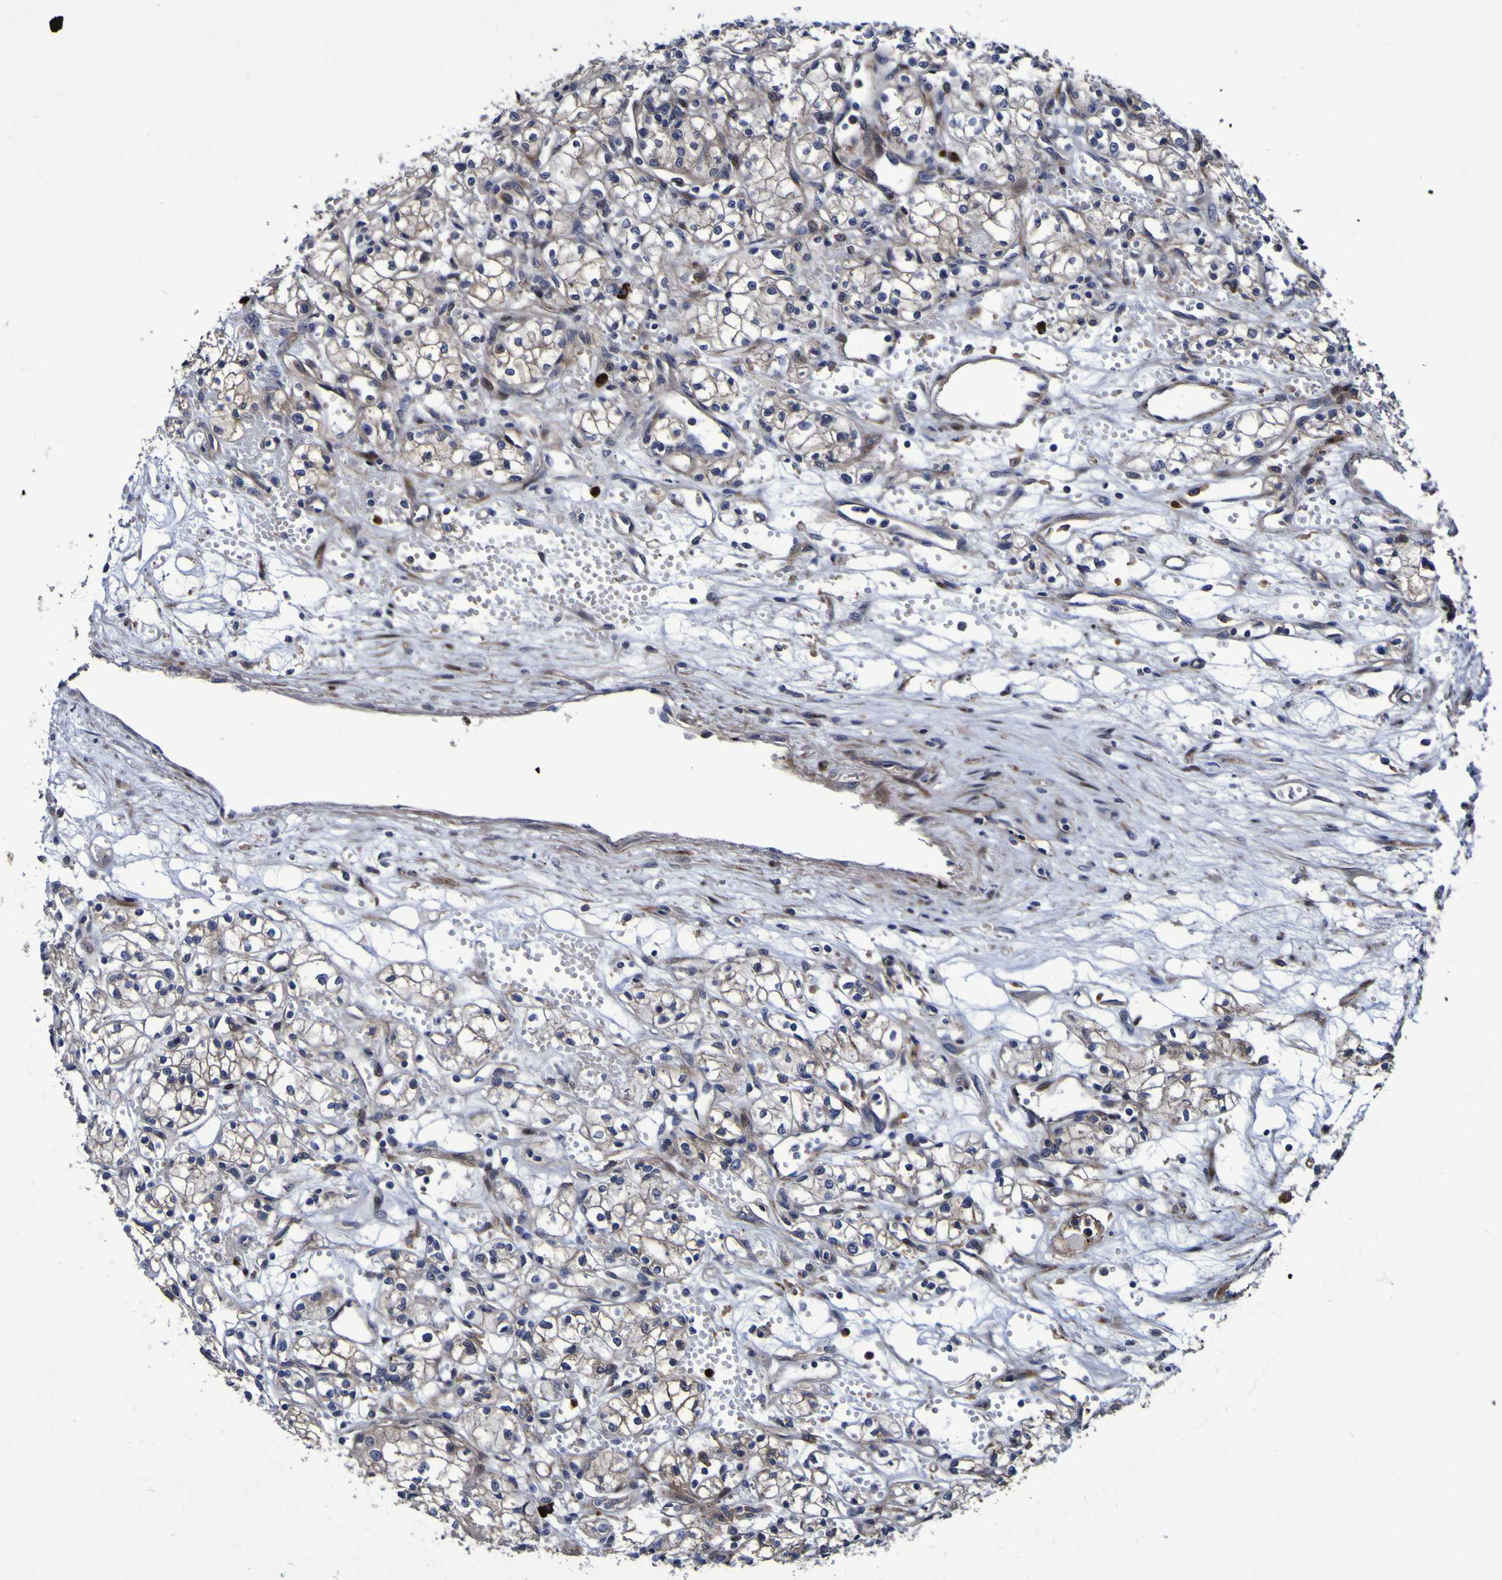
{"staining": {"intensity": "moderate", "quantity": ">75%", "location": "cytoplasmic/membranous"}, "tissue": "renal cancer", "cell_type": "Tumor cells", "image_type": "cancer", "snomed": [{"axis": "morphology", "description": "Normal tissue, NOS"}, {"axis": "morphology", "description": "Adenocarcinoma, NOS"}, {"axis": "topography", "description": "Kidney"}], "caption": "A photomicrograph of renal cancer stained for a protein demonstrates moderate cytoplasmic/membranous brown staining in tumor cells. (brown staining indicates protein expression, while blue staining denotes nuclei).", "gene": "MGLL", "patient": {"sex": "male", "age": 59}}